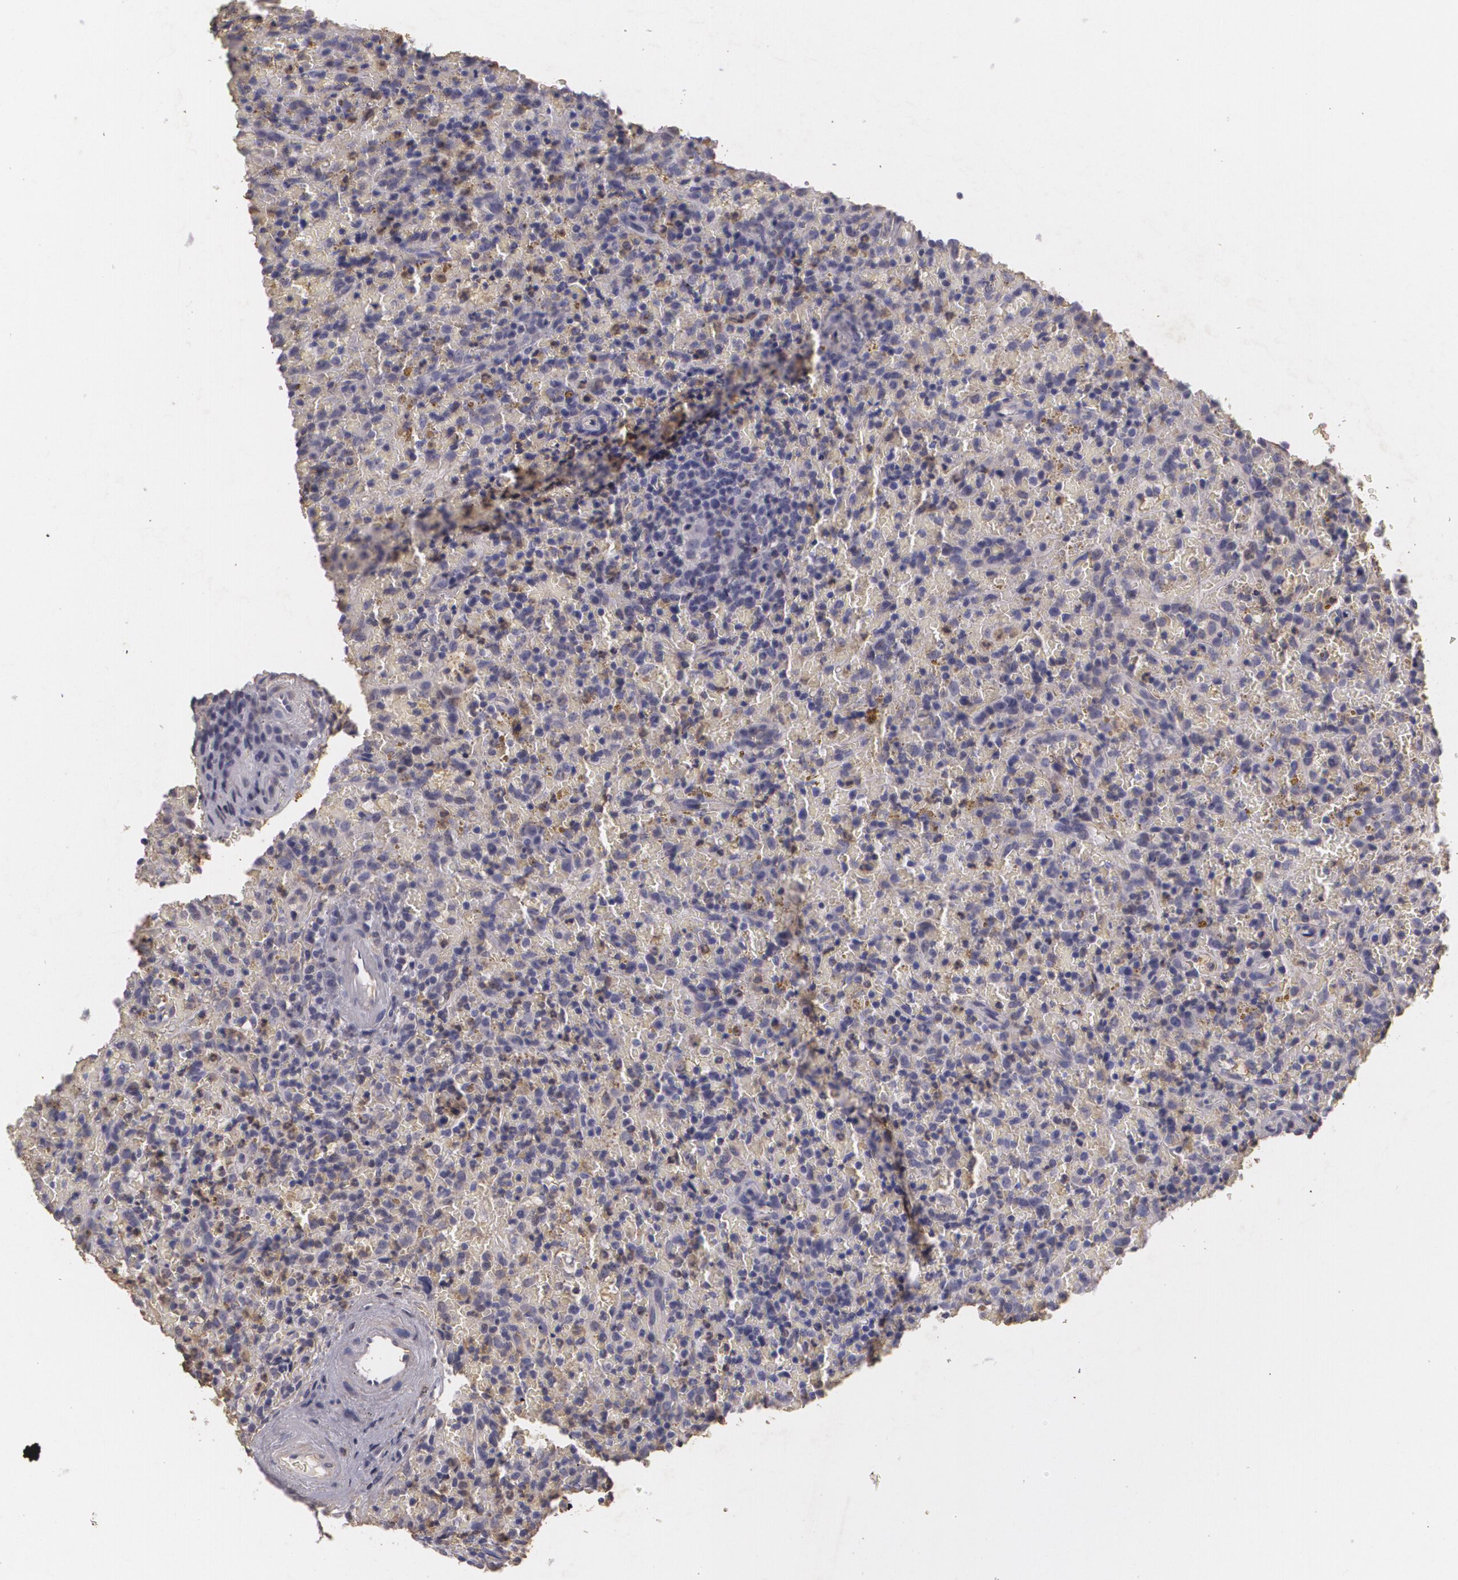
{"staining": {"intensity": "negative", "quantity": "none", "location": "none"}, "tissue": "lymphoma", "cell_type": "Tumor cells", "image_type": "cancer", "snomed": [{"axis": "morphology", "description": "Malignant lymphoma, non-Hodgkin's type, High grade"}, {"axis": "topography", "description": "Spleen"}, {"axis": "topography", "description": "Lymph node"}], "caption": "High magnification brightfield microscopy of lymphoma stained with DAB (brown) and counterstained with hematoxylin (blue): tumor cells show no significant expression. Nuclei are stained in blue.", "gene": "KCNA4", "patient": {"sex": "female", "age": 70}}